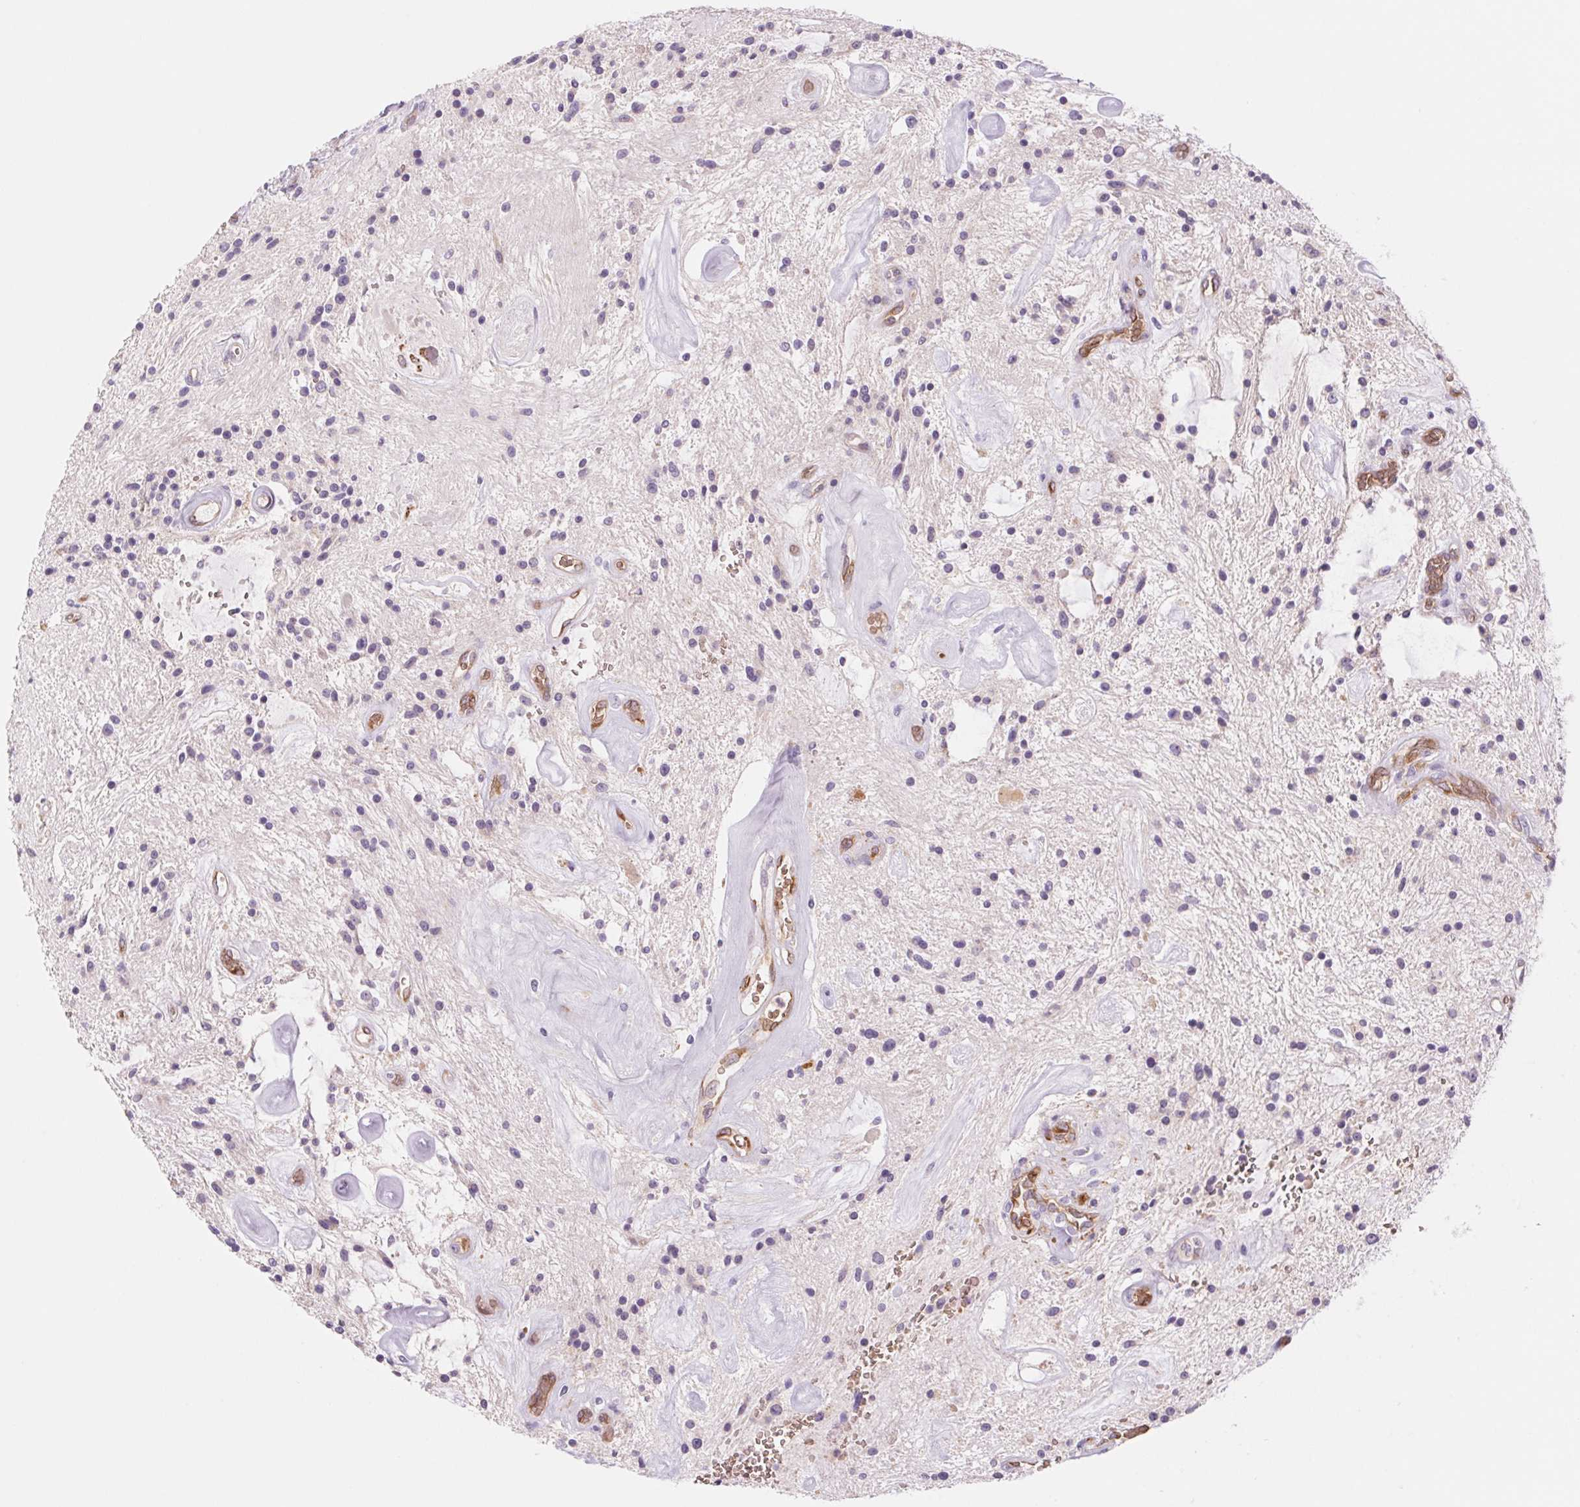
{"staining": {"intensity": "negative", "quantity": "none", "location": "none"}, "tissue": "glioma", "cell_type": "Tumor cells", "image_type": "cancer", "snomed": [{"axis": "morphology", "description": "Glioma, malignant, Low grade"}, {"axis": "topography", "description": "Cerebellum"}], "caption": "Immunohistochemistry histopathology image of neoplastic tissue: human glioma stained with DAB (3,3'-diaminobenzidine) shows no significant protein positivity in tumor cells. The staining is performed using DAB (3,3'-diaminobenzidine) brown chromogen with nuclei counter-stained in using hematoxylin.", "gene": "IGFL3", "patient": {"sex": "female", "age": 14}}